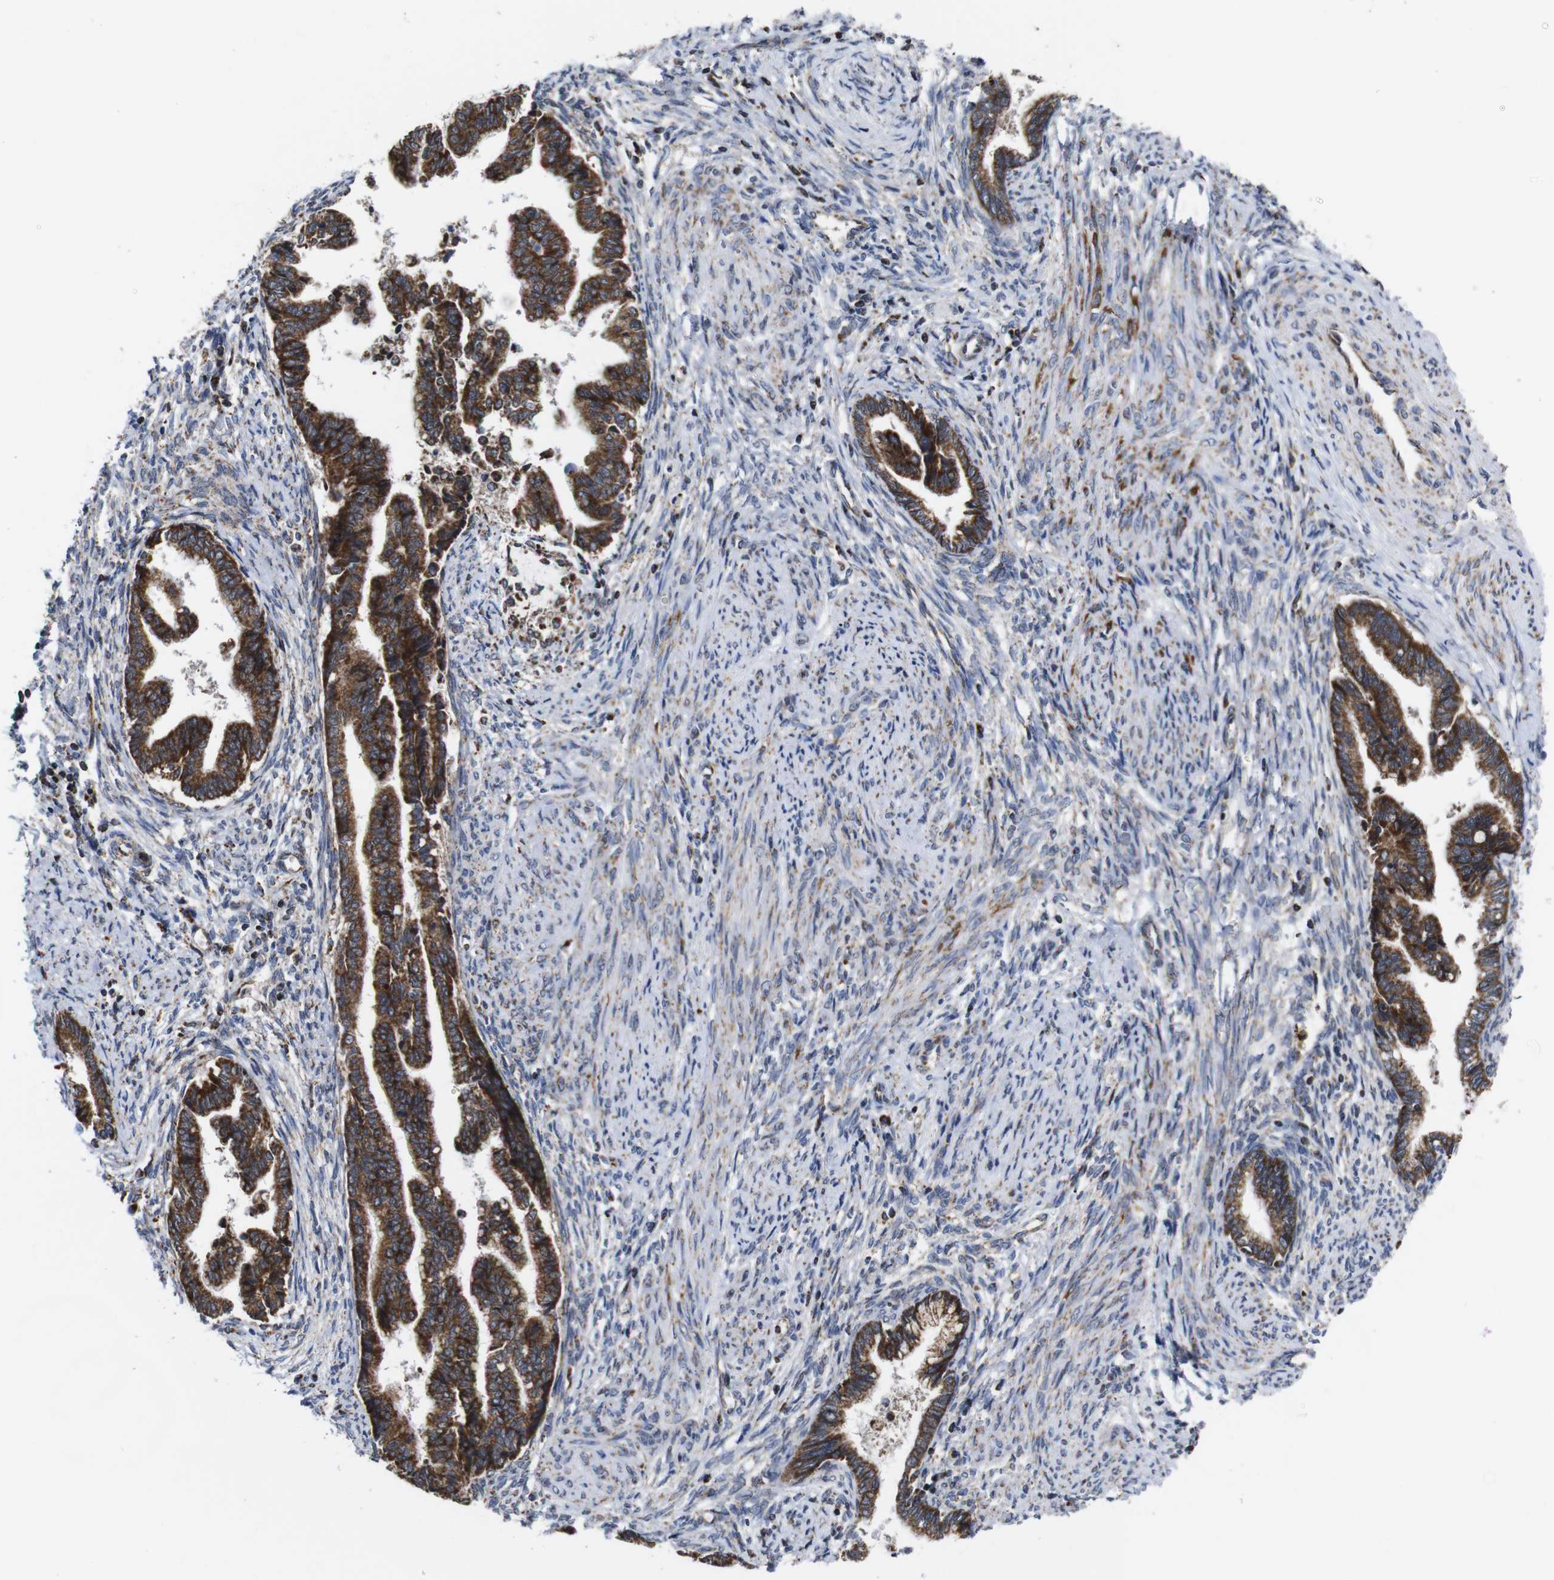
{"staining": {"intensity": "strong", "quantity": ">75%", "location": "cytoplasmic/membranous"}, "tissue": "cervical cancer", "cell_type": "Tumor cells", "image_type": "cancer", "snomed": [{"axis": "morphology", "description": "Adenocarcinoma, NOS"}, {"axis": "topography", "description": "Cervix"}], "caption": "This is a histology image of immunohistochemistry staining of cervical cancer, which shows strong expression in the cytoplasmic/membranous of tumor cells.", "gene": "C17orf80", "patient": {"sex": "female", "age": 44}}